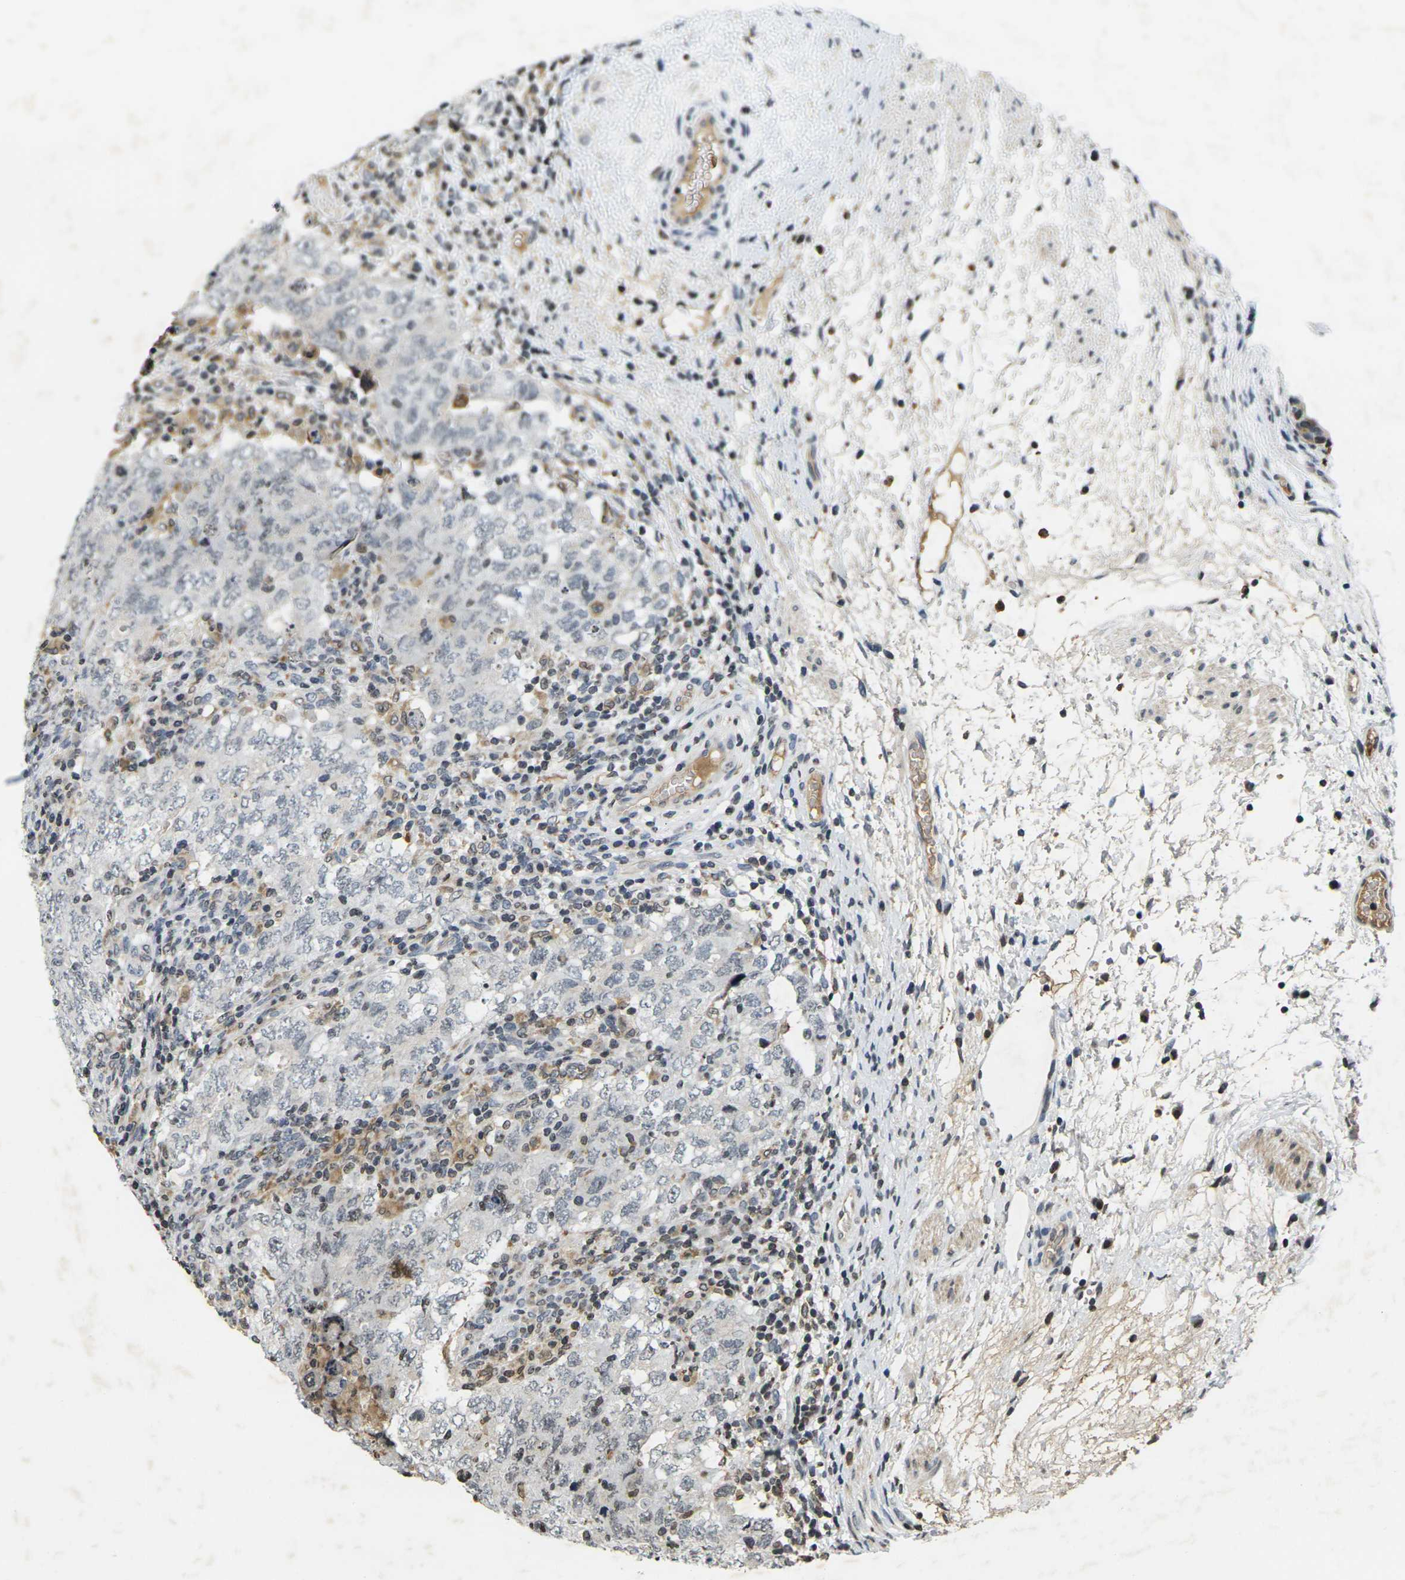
{"staining": {"intensity": "negative", "quantity": "none", "location": "none"}, "tissue": "testis cancer", "cell_type": "Tumor cells", "image_type": "cancer", "snomed": [{"axis": "morphology", "description": "Carcinoma, Embryonal, NOS"}, {"axis": "topography", "description": "Testis"}], "caption": "Immunohistochemistry (IHC) of embryonal carcinoma (testis) shows no expression in tumor cells. (DAB immunohistochemistry (IHC) visualized using brightfield microscopy, high magnification).", "gene": "C1QC", "patient": {"sex": "male", "age": 26}}